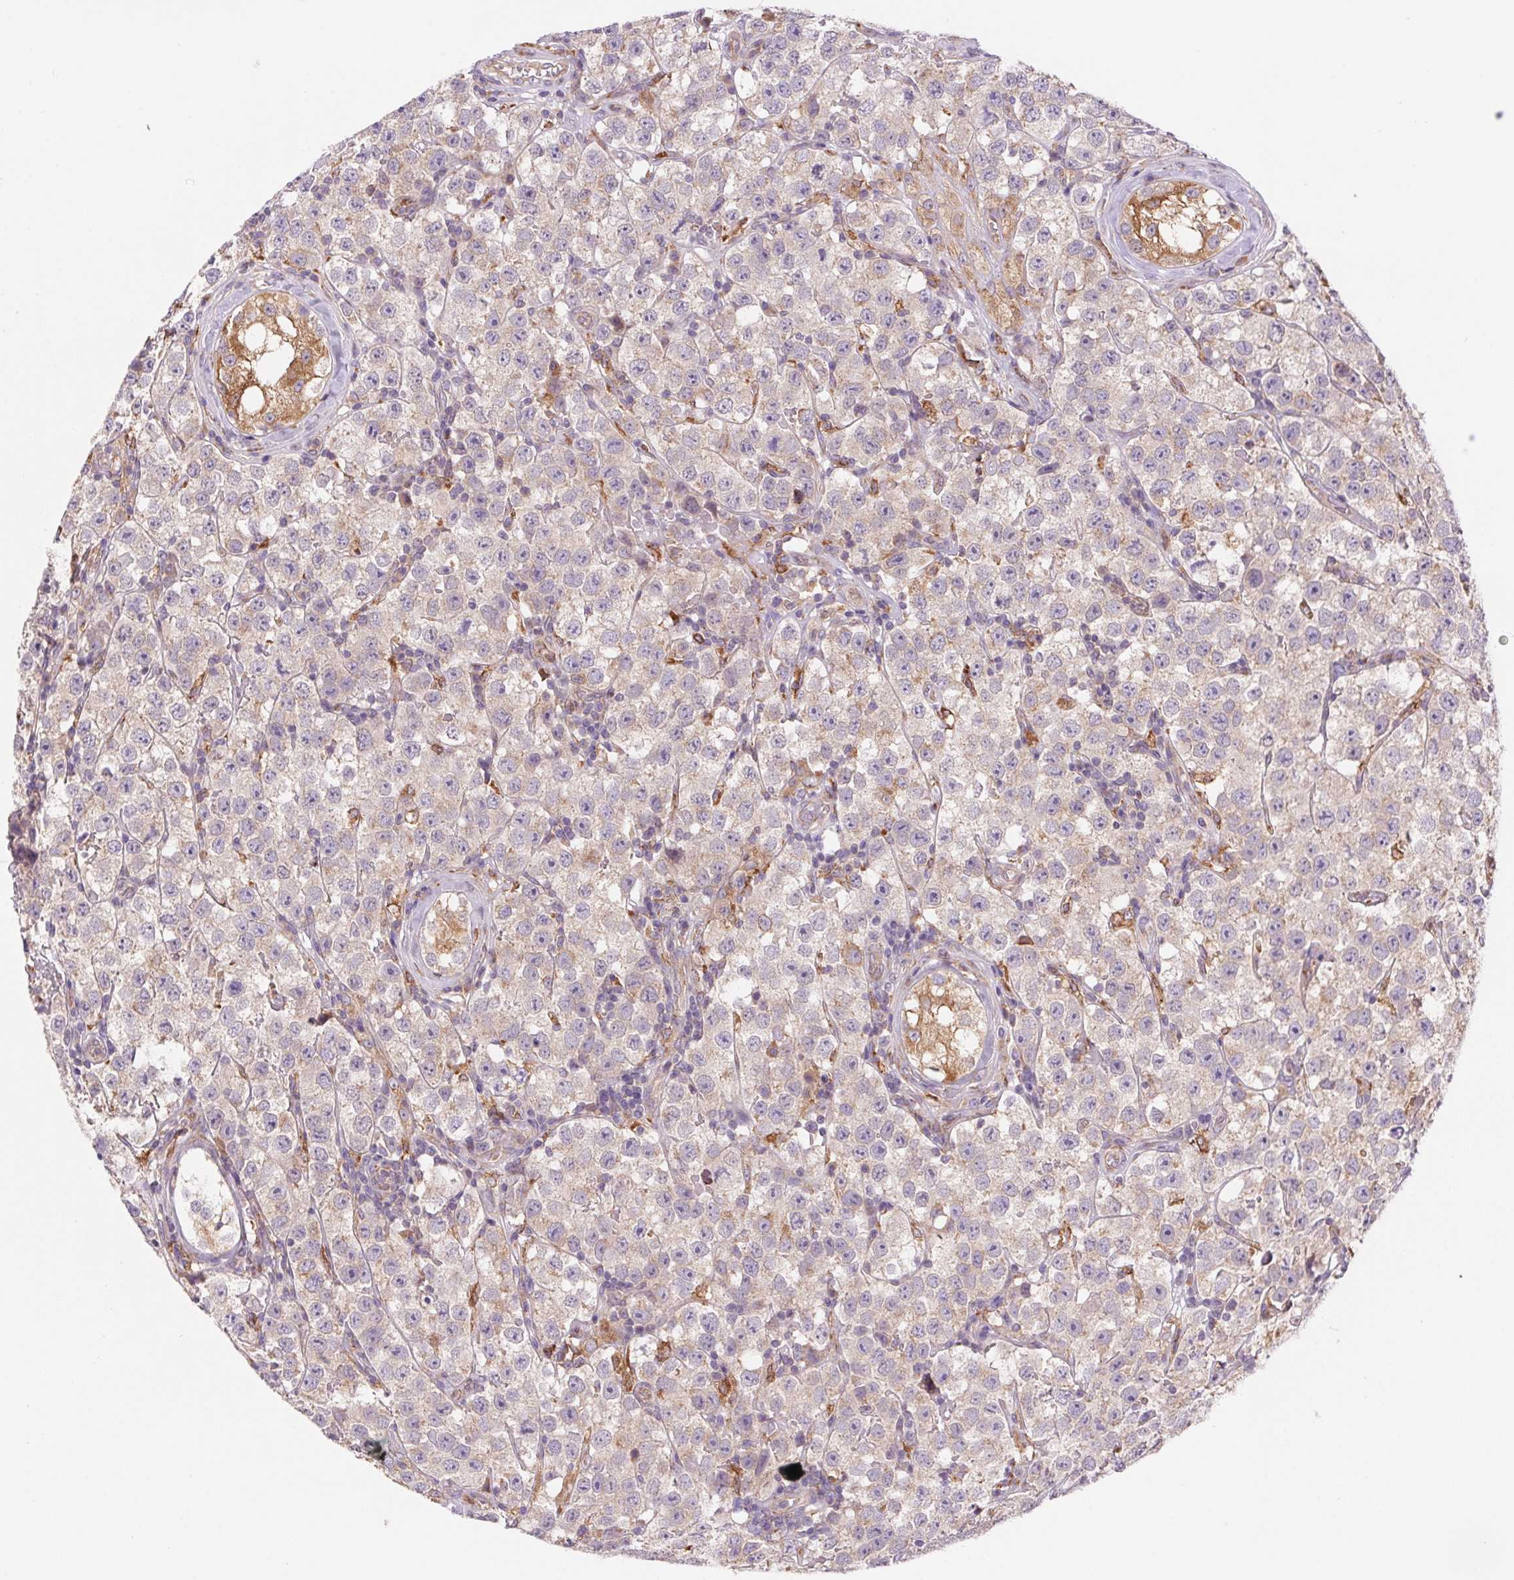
{"staining": {"intensity": "weak", "quantity": ">75%", "location": "cytoplasmic/membranous"}, "tissue": "testis cancer", "cell_type": "Tumor cells", "image_type": "cancer", "snomed": [{"axis": "morphology", "description": "Seminoma, NOS"}, {"axis": "topography", "description": "Testis"}], "caption": "This is a histology image of IHC staining of testis cancer, which shows weak positivity in the cytoplasmic/membranous of tumor cells.", "gene": "KLHL20", "patient": {"sex": "male", "age": 34}}